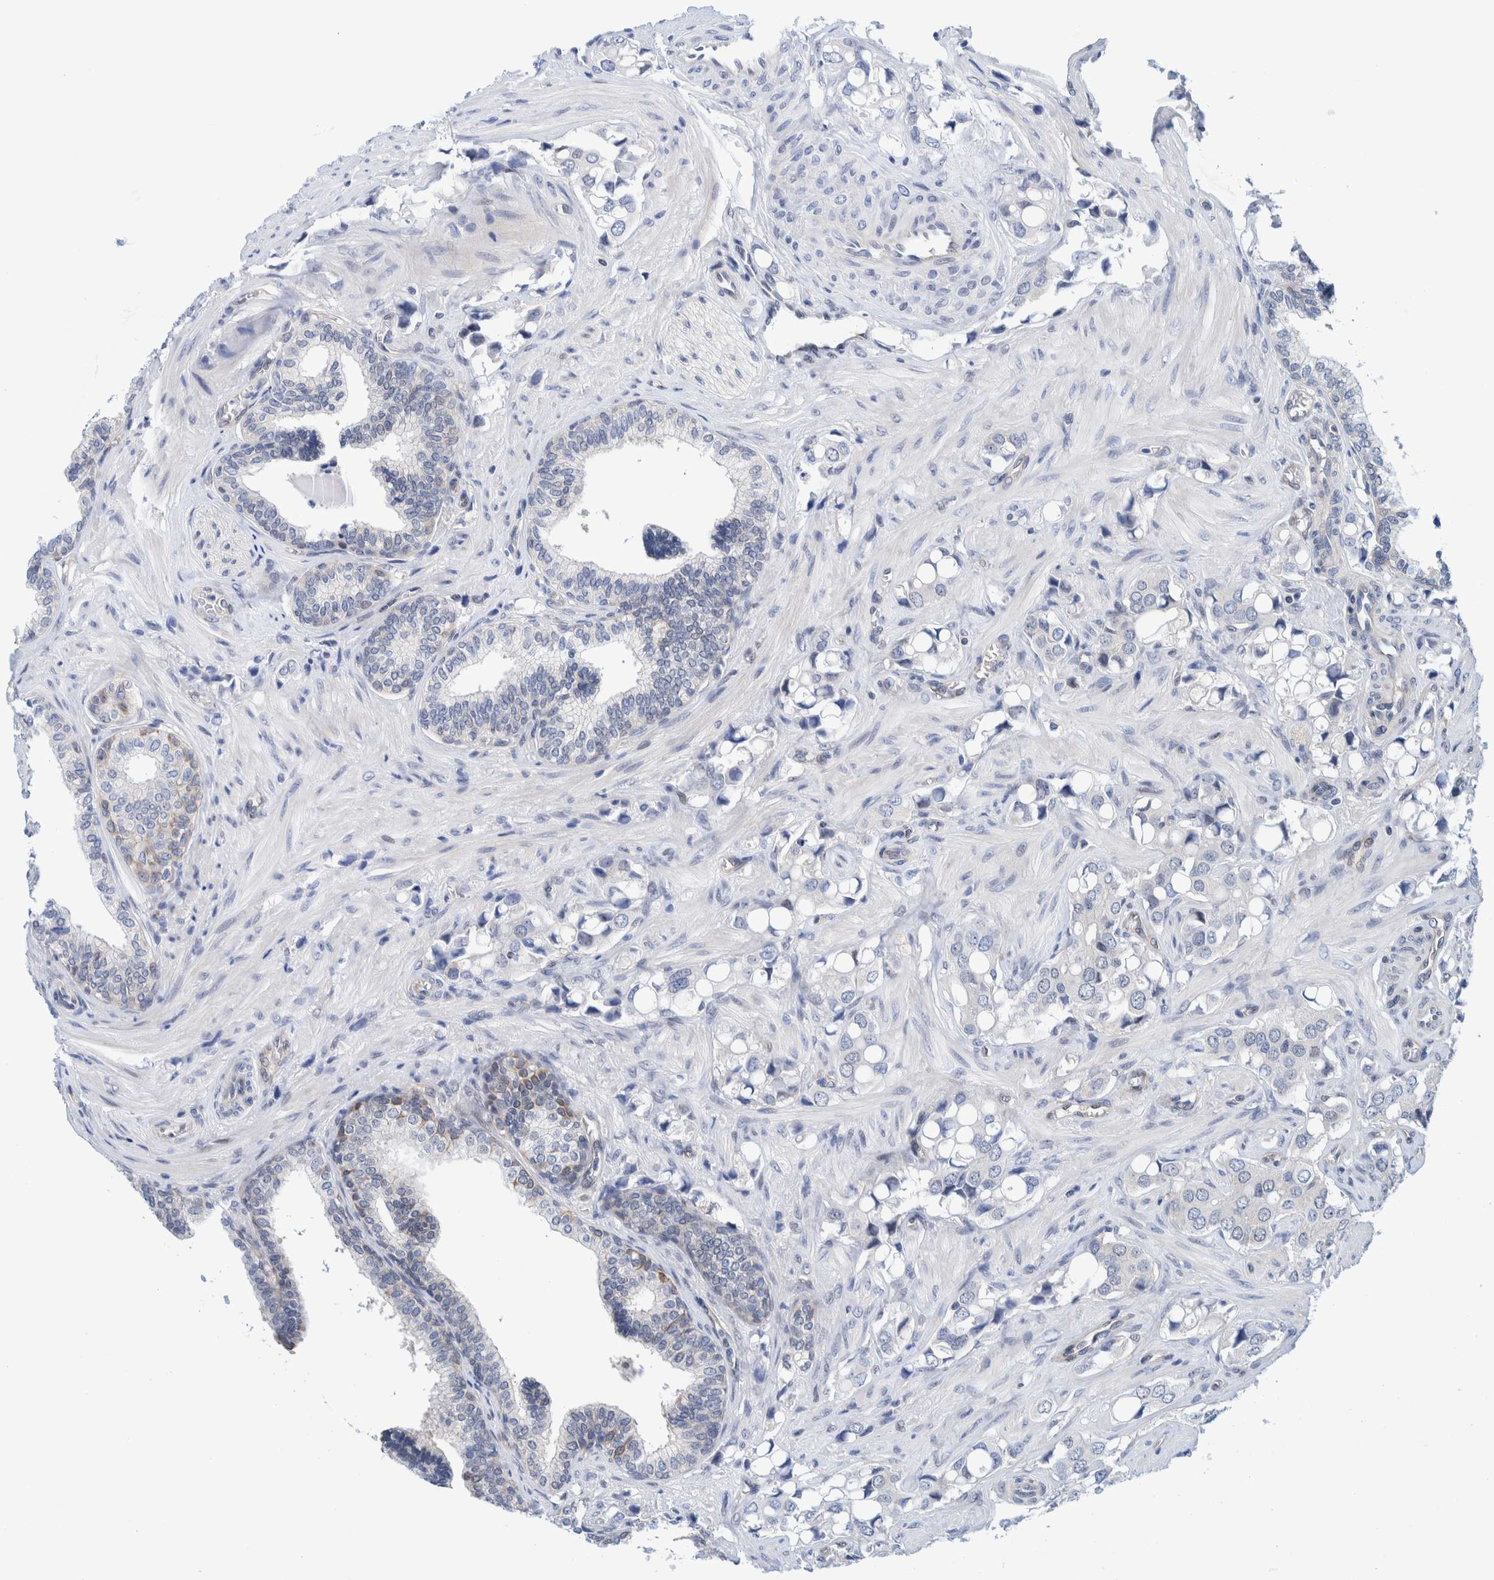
{"staining": {"intensity": "negative", "quantity": "none", "location": "none"}, "tissue": "prostate cancer", "cell_type": "Tumor cells", "image_type": "cancer", "snomed": [{"axis": "morphology", "description": "Adenocarcinoma, High grade"}, {"axis": "topography", "description": "Prostate"}], "caption": "Immunohistochemical staining of prostate cancer exhibits no significant expression in tumor cells.", "gene": "PFAS", "patient": {"sex": "male", "age": 52}}